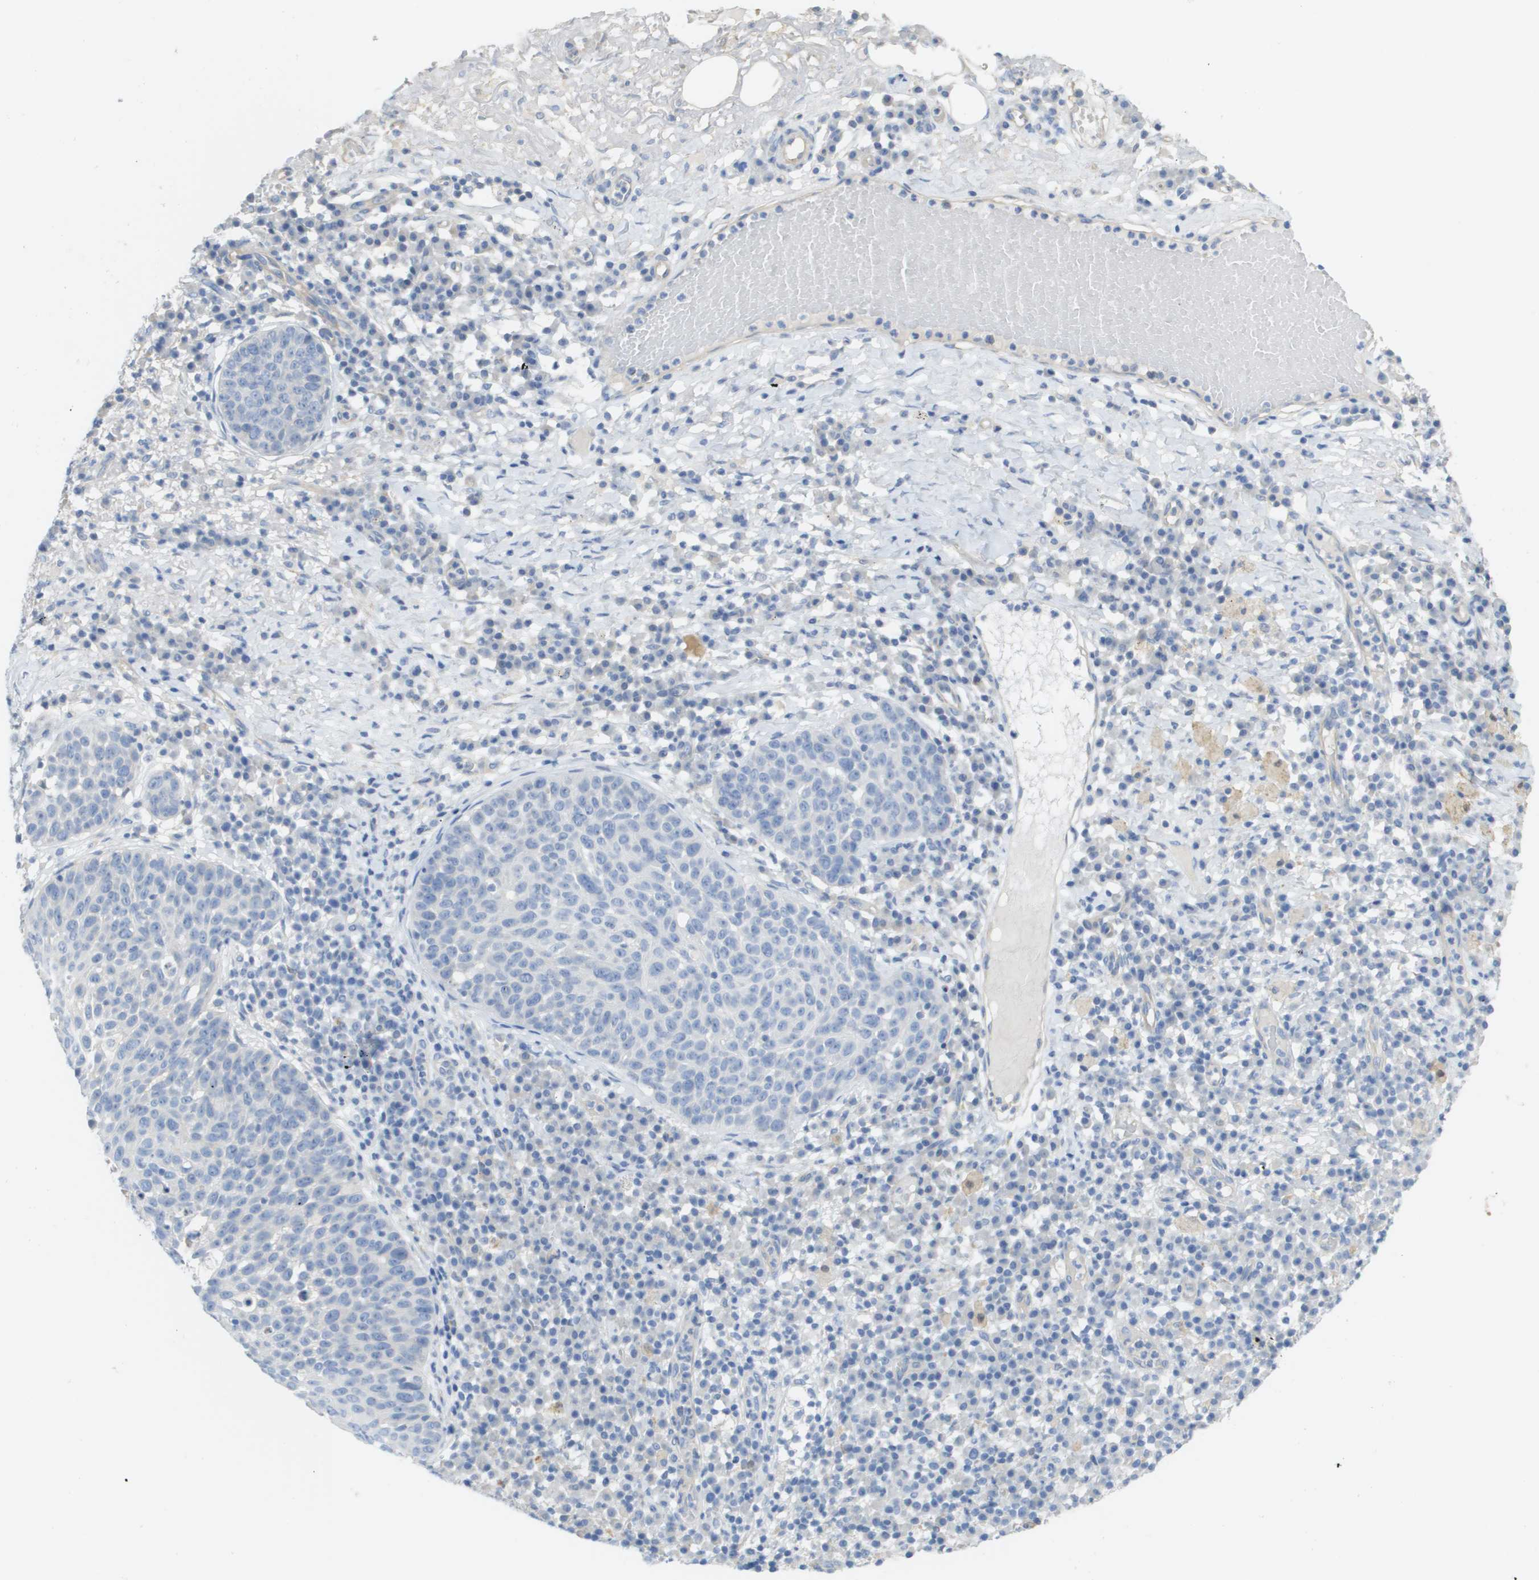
{"staining": {"intensity": "negative", "quantity": "none", "location": "none"}, "tissue": "skin cancer", "cell_type": "Tumor cells", "image_type": "cancer", "snomed": [{"axis": "morphology", "description": "Squamous cell carcinoma in situ, NOS"}, {"axis": "morphology", "description": "Squamous cell carcinoma, NOS"}, {"axis": "topography", "description": "Skin"}], "caption": "High magnification brightfield microscopy of squamous cell carcinoma in situ (skin) stained with DAB (3,3'-diaminobenzidine) (brown) and counterstained with hematoxylin (blue): tumor cells show no significant expression. (Brightfield microscopy of DAB IHC at high magnification).", "gene": "MYL3", "patient": {"sex": "male", "age": 93}}